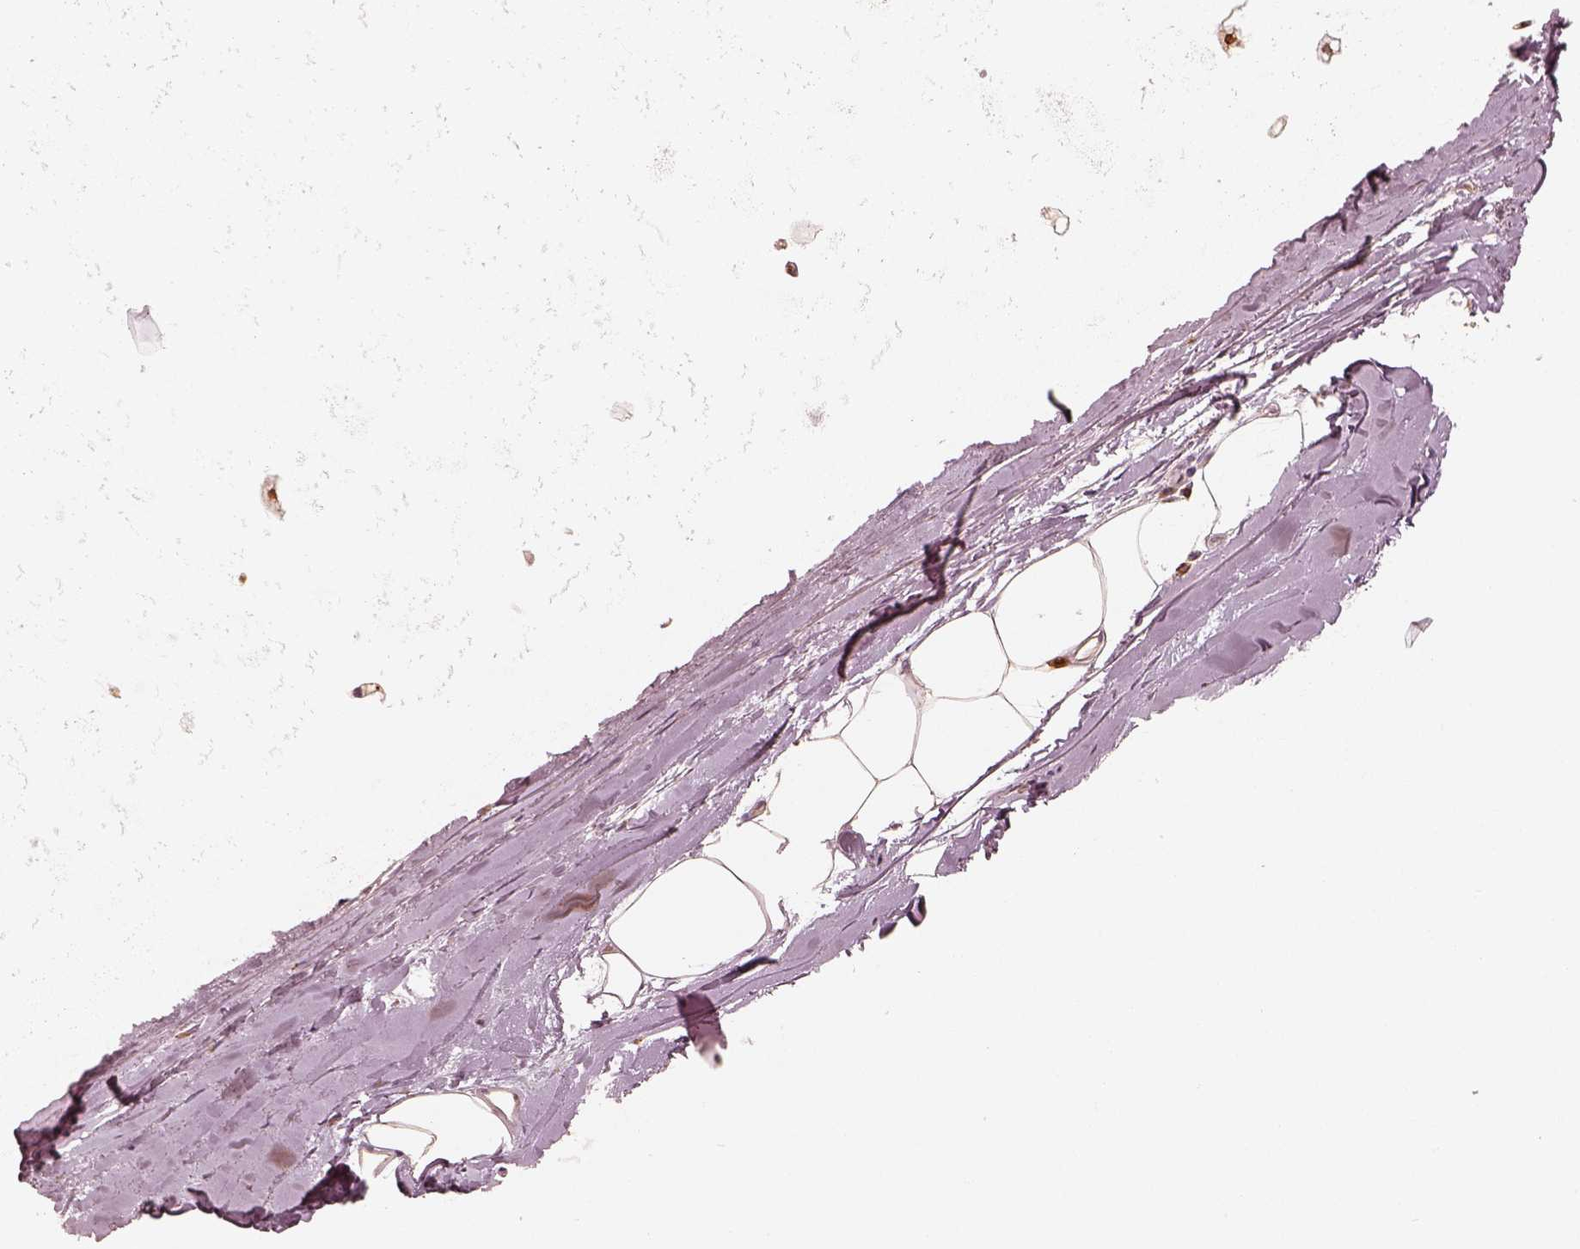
{"staining": {"intensity": "moderate", "quantity": ">75%", "location": "cytoplasmic/membranous,nuclear"}, "tissue": "adipose tissue", "cell_type": "Adipocytes", "image_type": "normal", "snomed": [{"axis": "morphology", "description": "Normal tissue, NOS"}, {"axis": "topography", "description": "Lymph node"}, {"axis": "topography", "description": "Bronchus"}], "caption": "High-magnification brightfield microscopy of normal adipose tissue stained with DAB (brown) and counterstained with hematoxylin (blue). adipocytes exhibit moderate cytoplasmic/membranous,nuclear expression is present in about>75% of cells. (DAB = brown stain, brightfield microscopy at high magnification).", "gene": "GORASP2", "patient": {"sex": "female", "age": 70}}